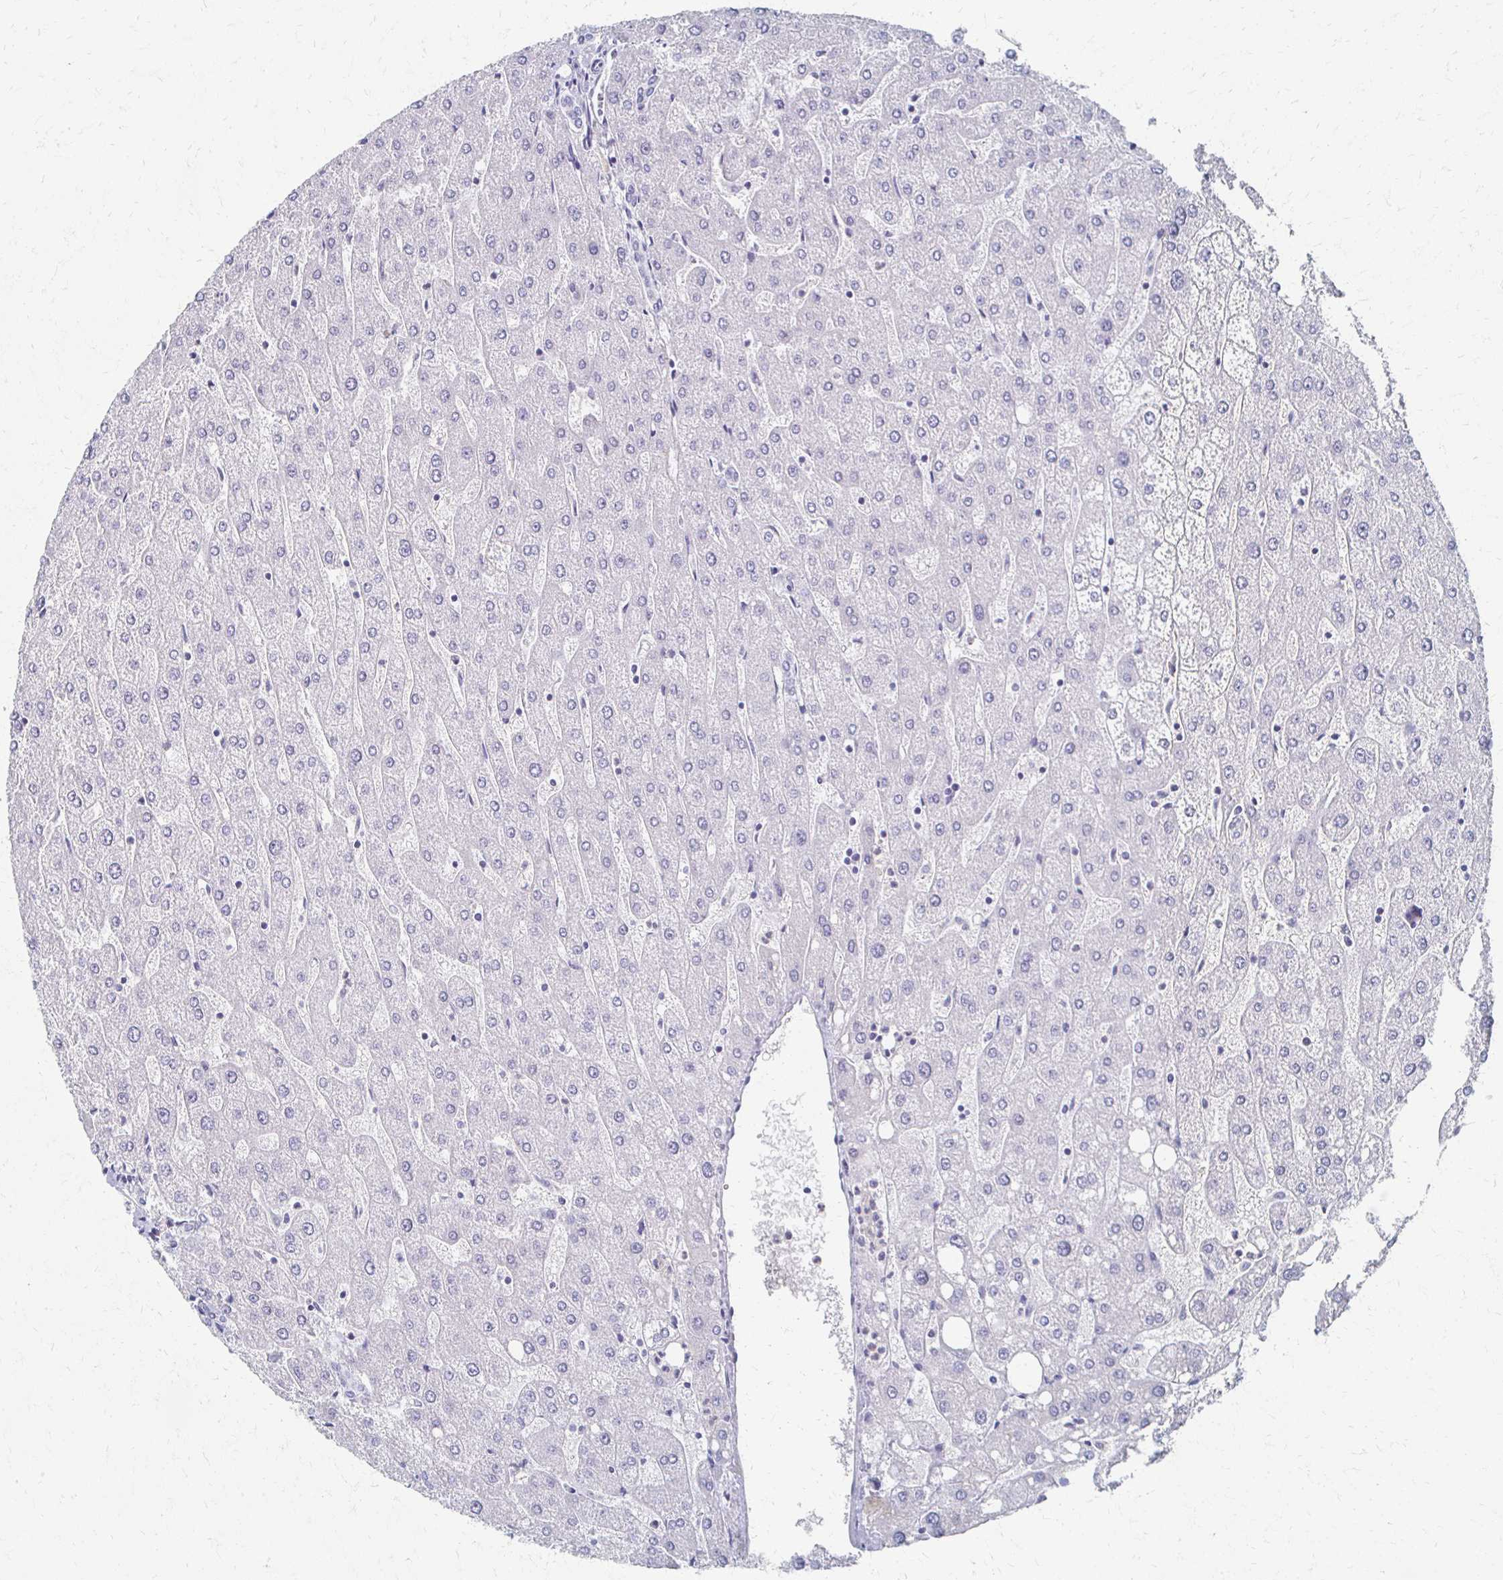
{"staining": {"intensity": "negative", "quantity": "none", "location": "none"}, "tissue": "liver", "cell_type": "Cholangiocytes", "image_type": "normal", "snomed": [{"axis": "morphology", "description": "Normal tissue, NOS"}, {"axis": "topography", "description": "Liver"}], "caption": "Histopathology image shows no significant protein positivity in cholangiocytes of normal liver.", "gene": "CXCR2", "patient": {"sex": "male", "age": 67}}